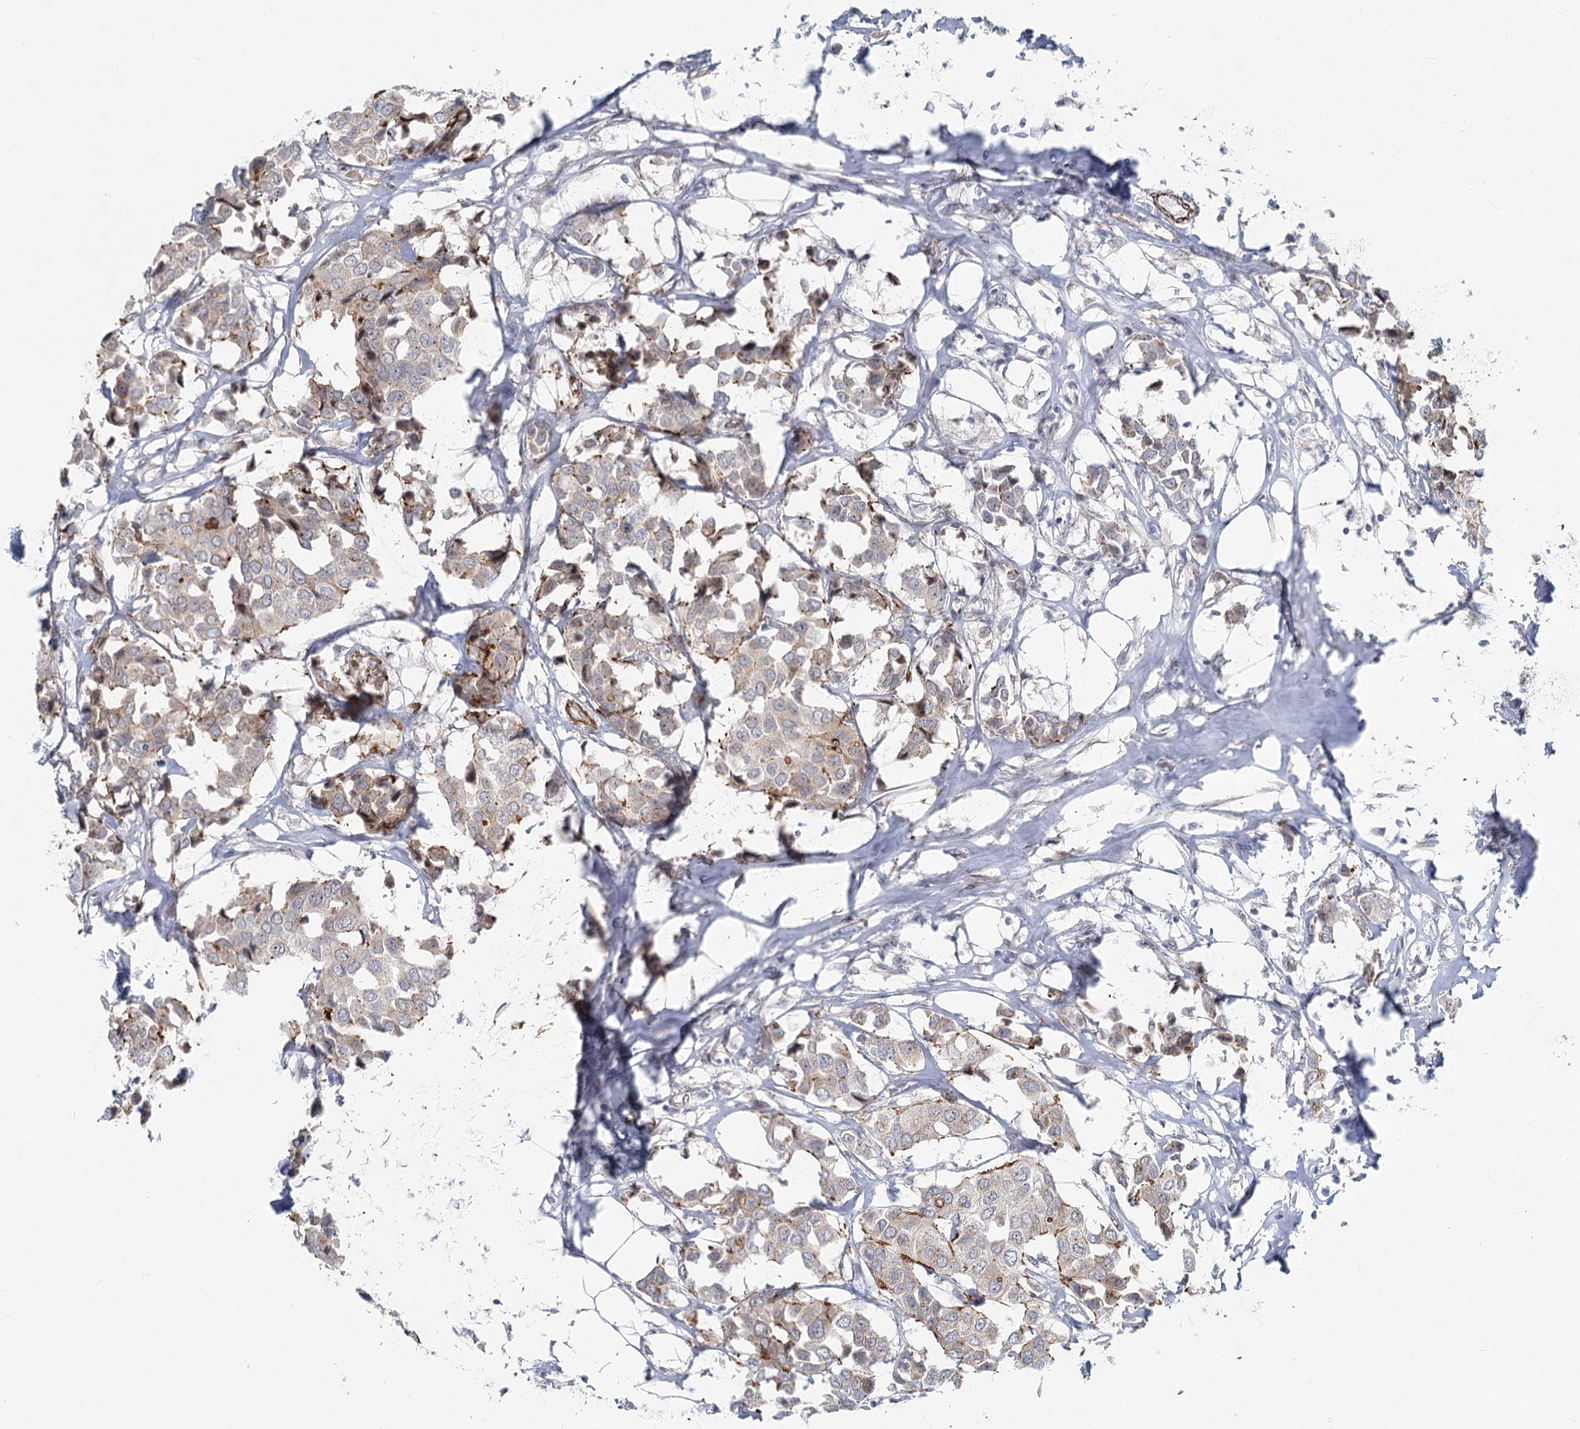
{"staining": {"intensity": "moderate", "quantity": "<25%", "location": "cytoplasmic/membranous"}, "tissue": "breast cancer", "cell_type": "Tumor cells", "image_type": "cancer", "snomed": [{"axis": "morphology", "description": "Duct carcinoma"}, {"axis": "topography", "description": "Breast"}], "caption": "DAB immunohistochemical staining of breast cancer (infiltrating ductal carcinoma) displays moderate cytoplasmic/membranous protein positivity in about <25% of tumor cells.", "gene": "ABHD8", "patient": {"sex": "female", "age": 80}}